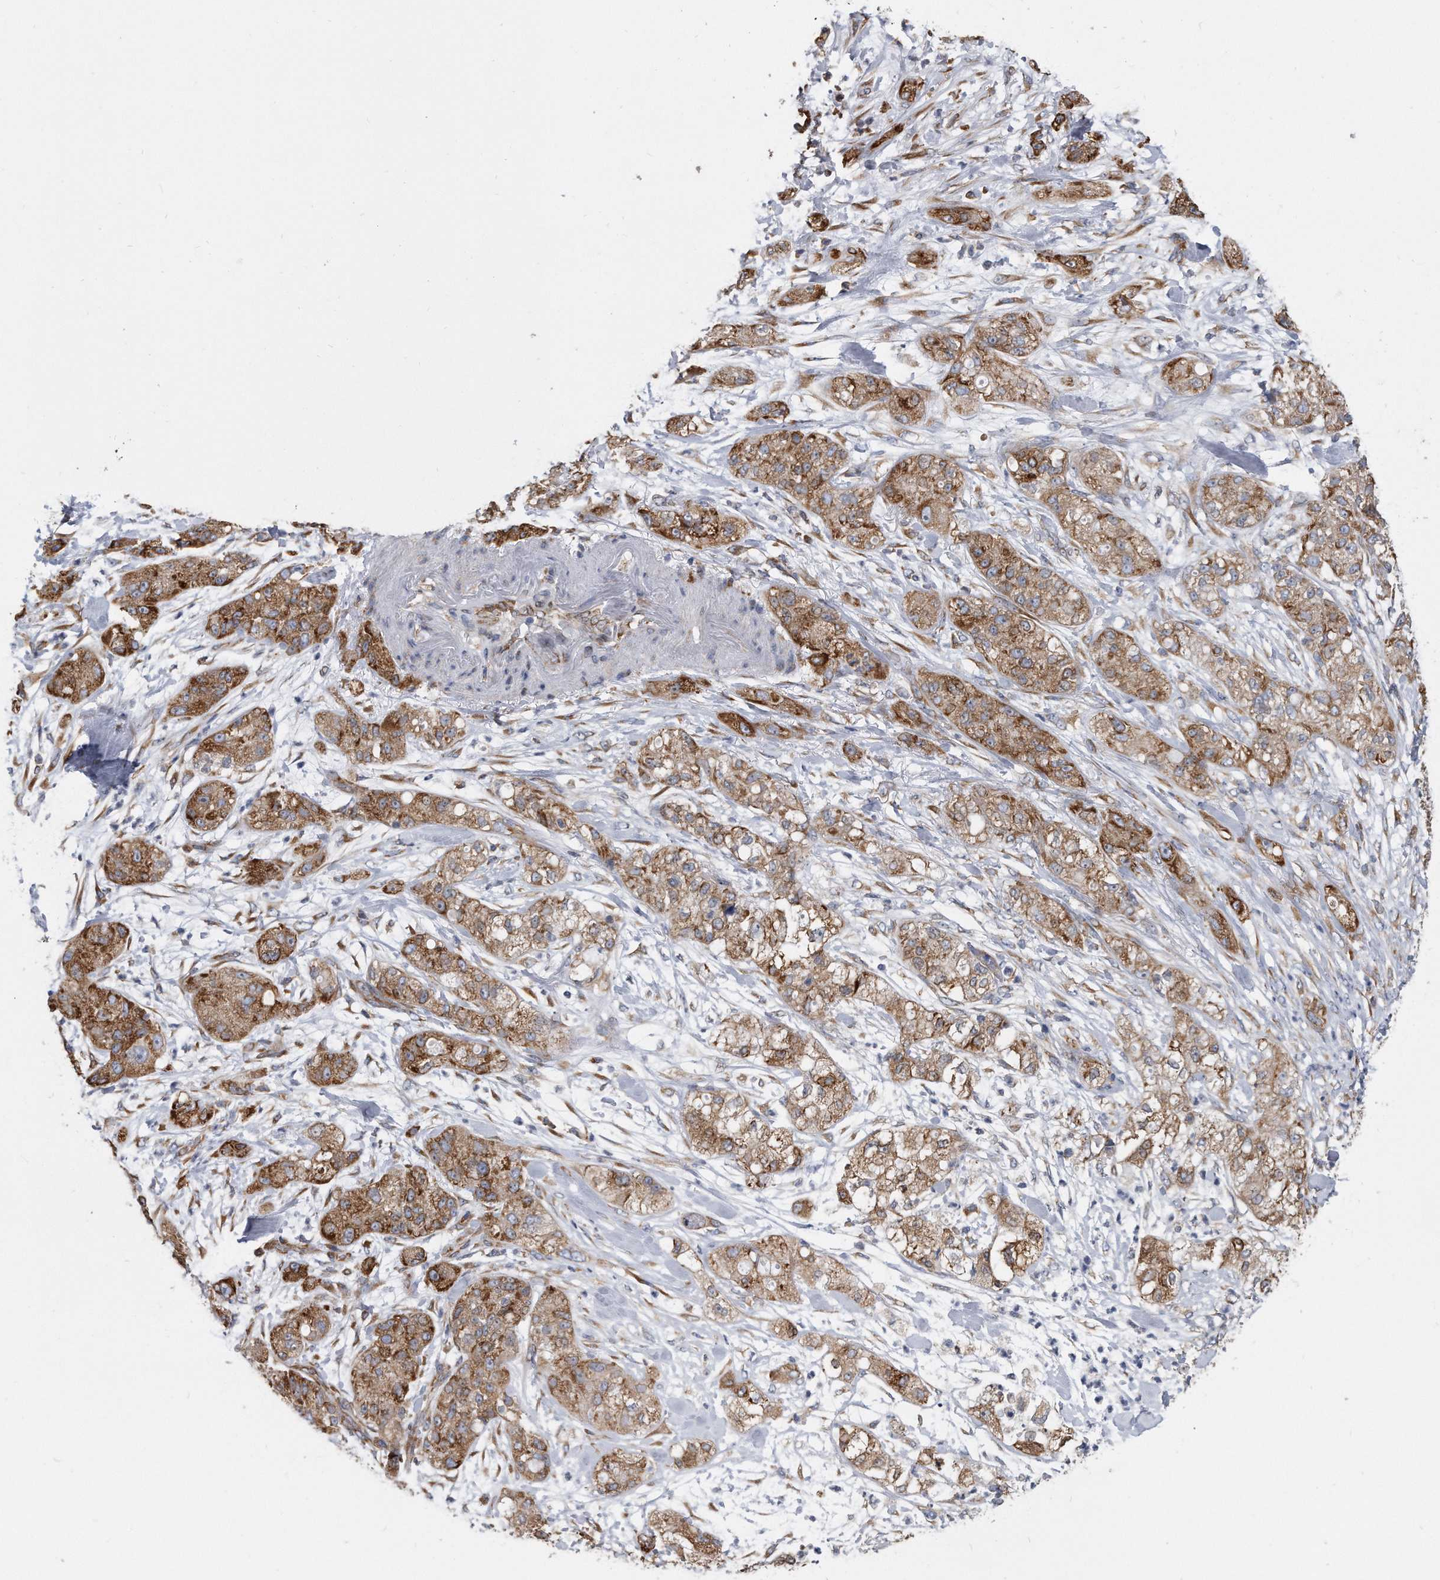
{"staining": {"intensity": "moderate", "quantity": ">75%", "location": "cytoplasmic/membranous"}, "tissue": "pancreatic cancer", "cell_type": "Tumor cells", "image_type": "cancer", "snomed": [{"axis": "morphology", "description": "Adenocarcinoma, NOS"}, {"axis": "topography", "description": "Pancreas"}], "caption": "Moderate cytoplasmic/membranous positivity is identified in approximately >75% of tumor cells in pancreatic adenocarcinoma.", "gene": "CCDC47", "patient": {"sex": "female", "age": 78}}